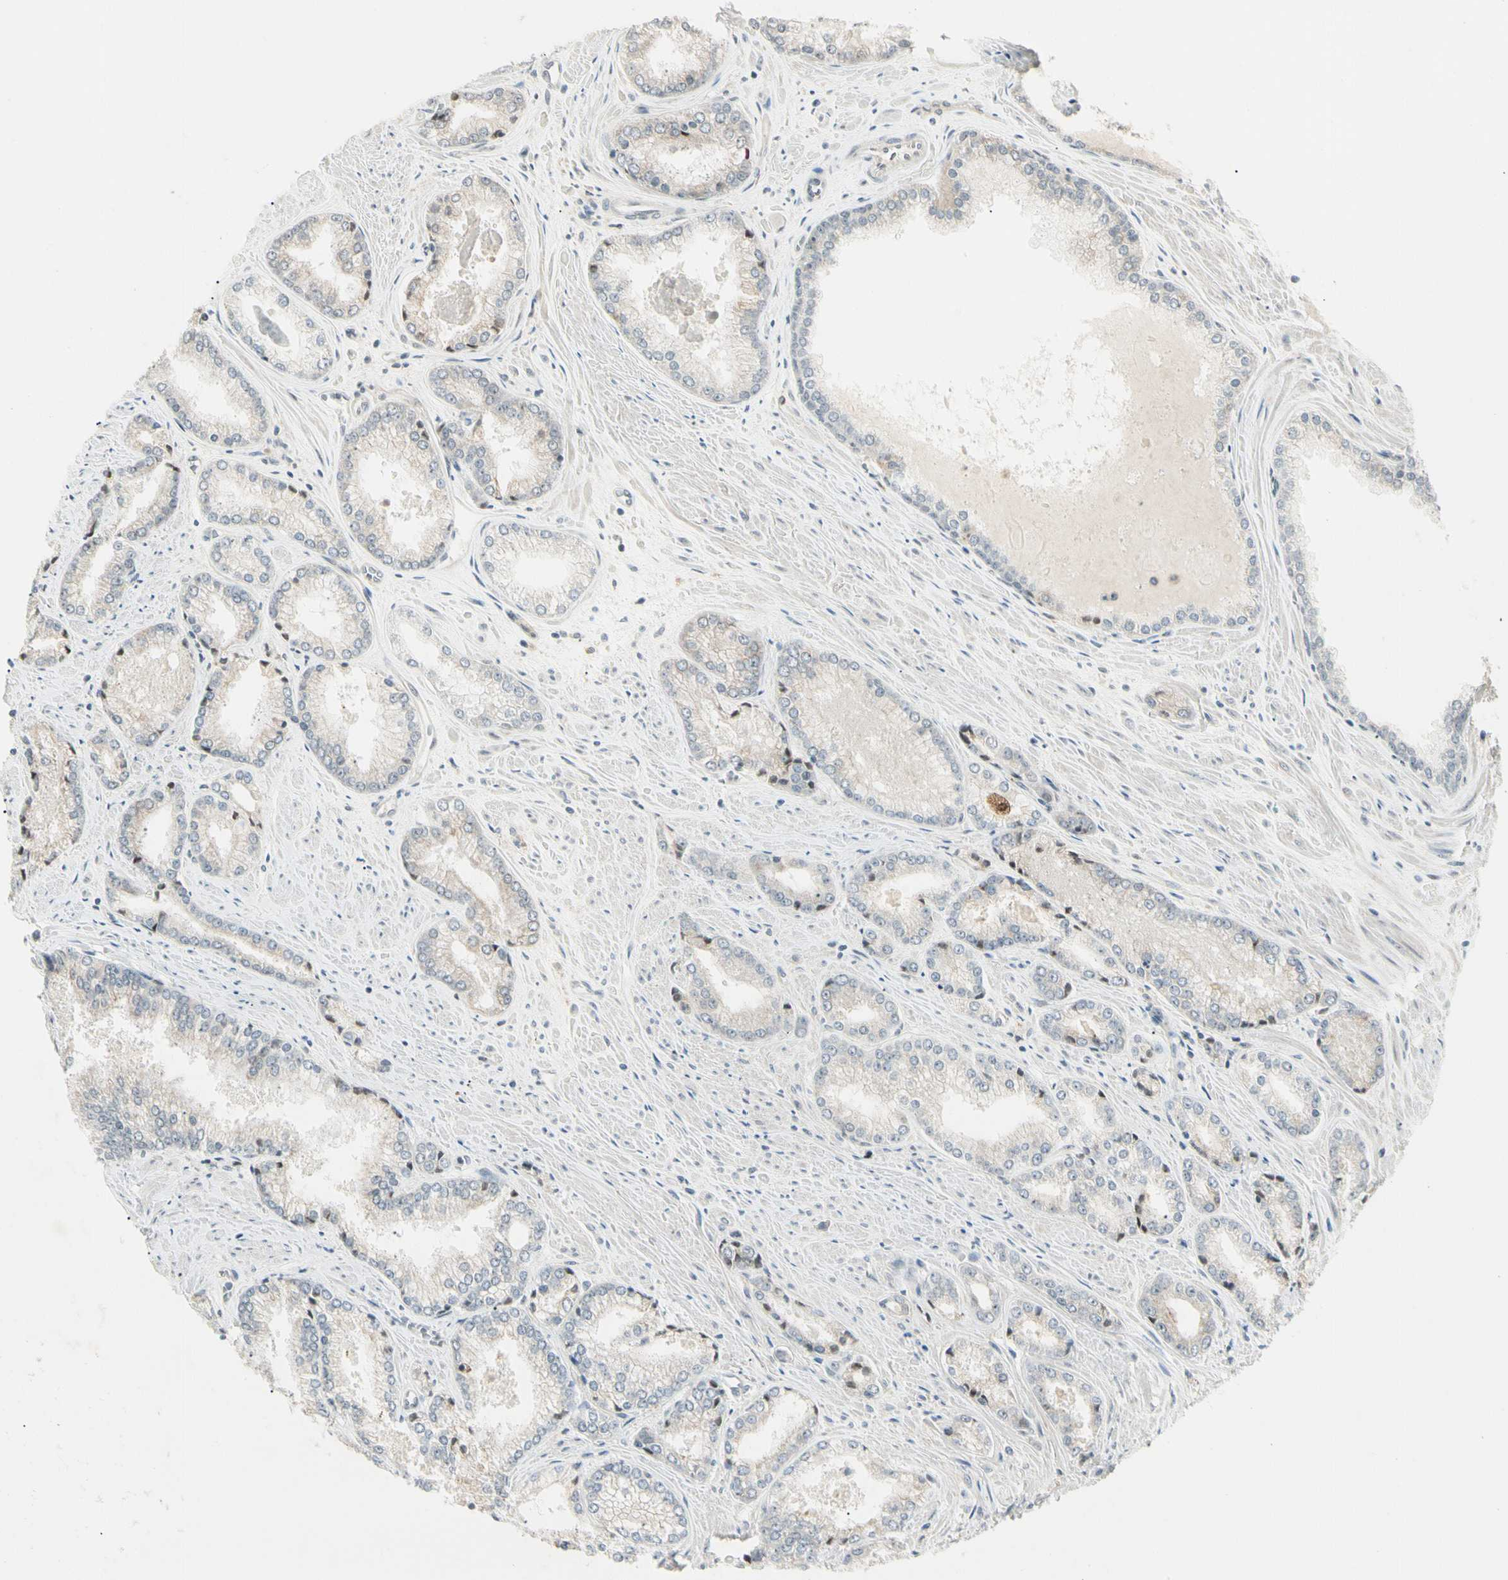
{"staining": {"intensity": "negative", "quantity": "none", "location": "none"}, "tissue": "prostate cancer", "cell_type": "Tumor cells", "image_type": "cancer", "snomed": [{"axis": "morphology", "description": "Adenocarcinoma, Low grade"}, {"axis": "topography", "description": "Prostate"}], "caption": "A high-resolution micrograph shows immunohistochemistry staining of prostate cancer, which displays no significant expression in tumor cells.", "gene": "FNDC3B", "patient": {"sex": "male", "age": 64}}